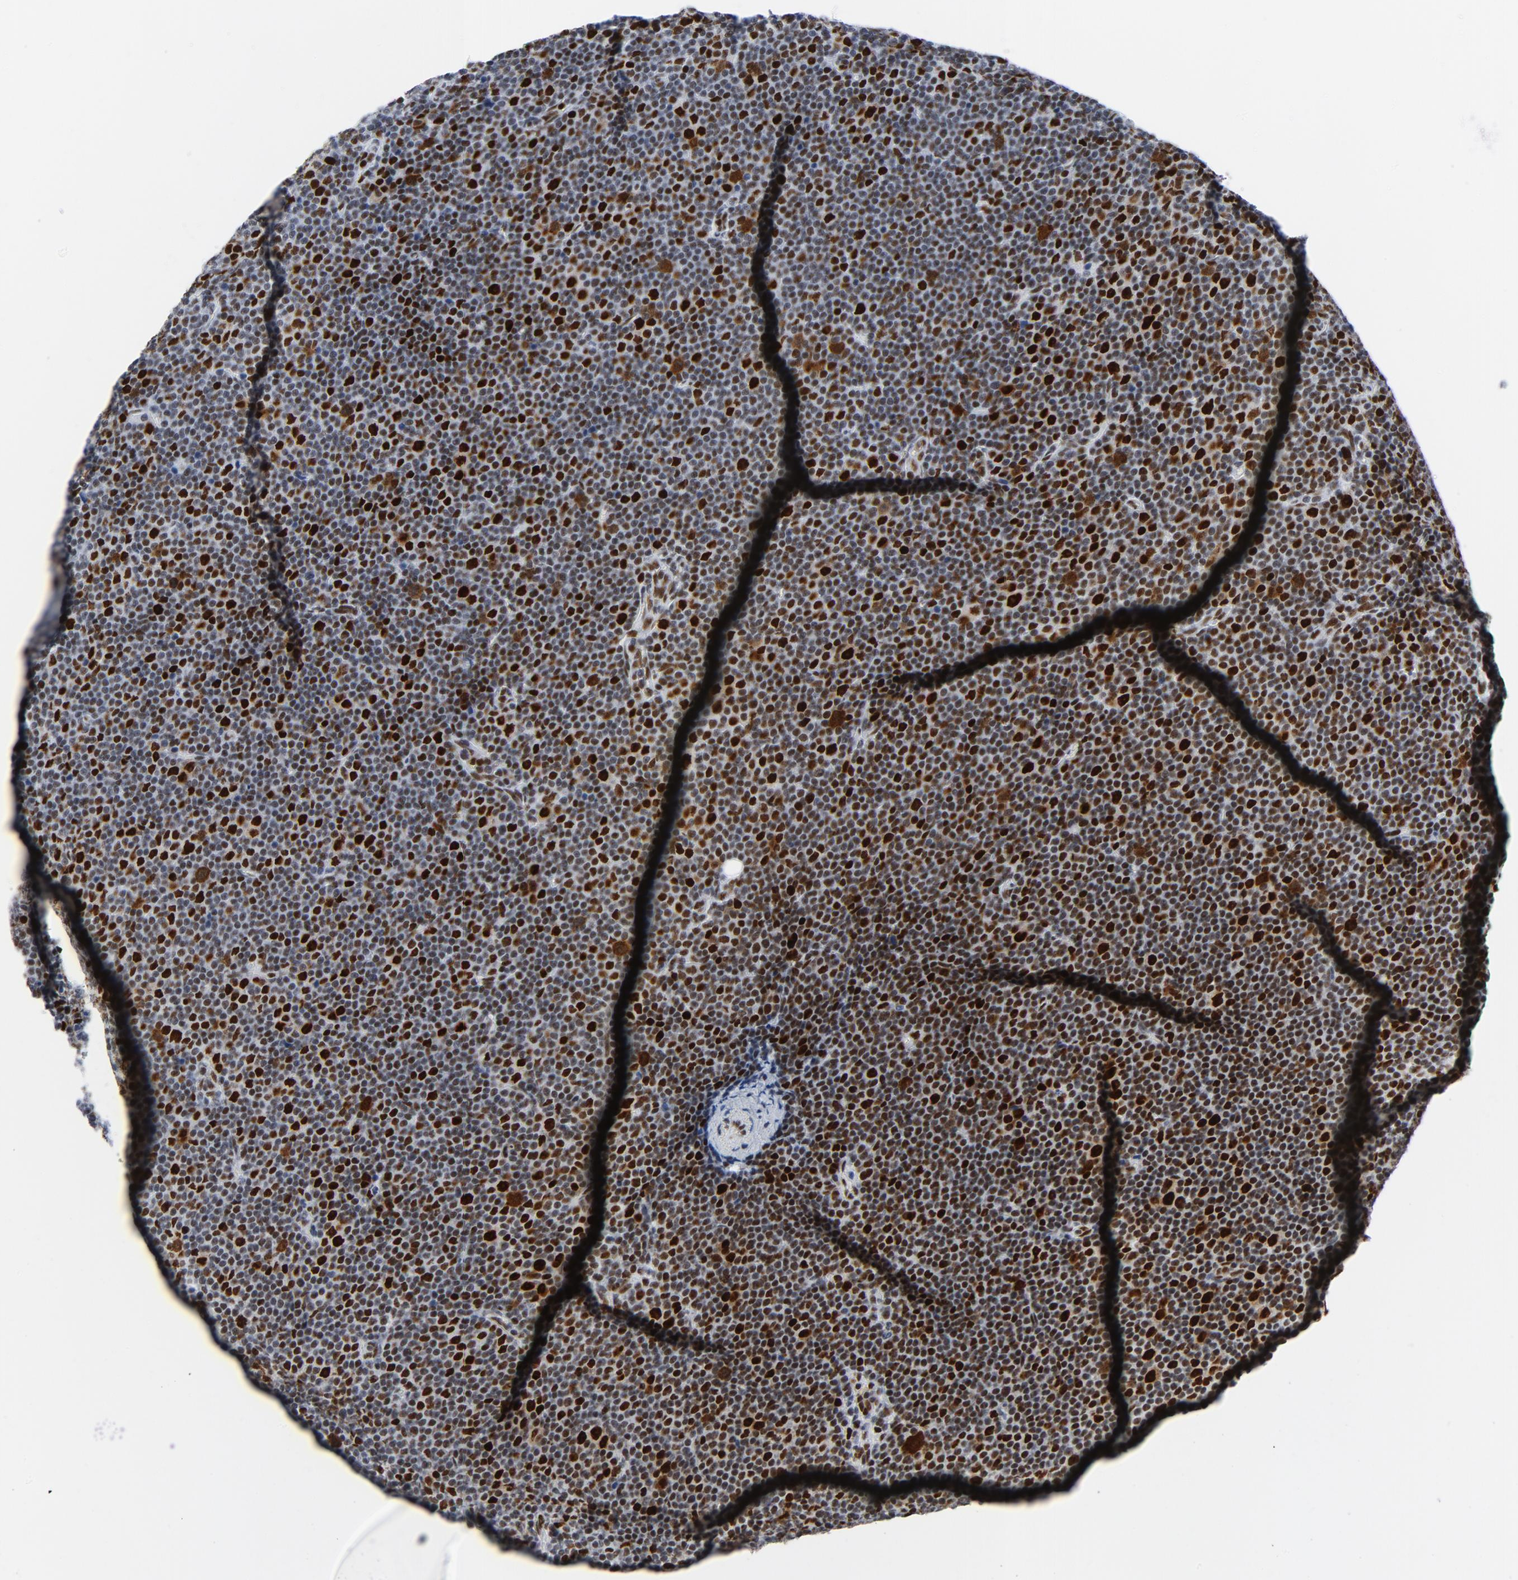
{"staining": {"intensity": "strong", "quantity": ">75%", "location": "nuclear"}, "tissue": "lymphoma", "cell_type": "Tumor cells", "image_type": "cancer", "snomed": [{"axis": "morphology", "description": "Malignant lymphoma, non-Hodgkin's type, Low grade"}, {"axis": "topography", "description": "Lymph node"}], "caption": "IHC of human malignant lymphoma, non-Hodgkin's type (low-grade) shows high levels of strong nuclear positivity in approximately >75% of tumor cells.", "gene": "POLD1", "patient": {"sex": "female", "age": 67}}